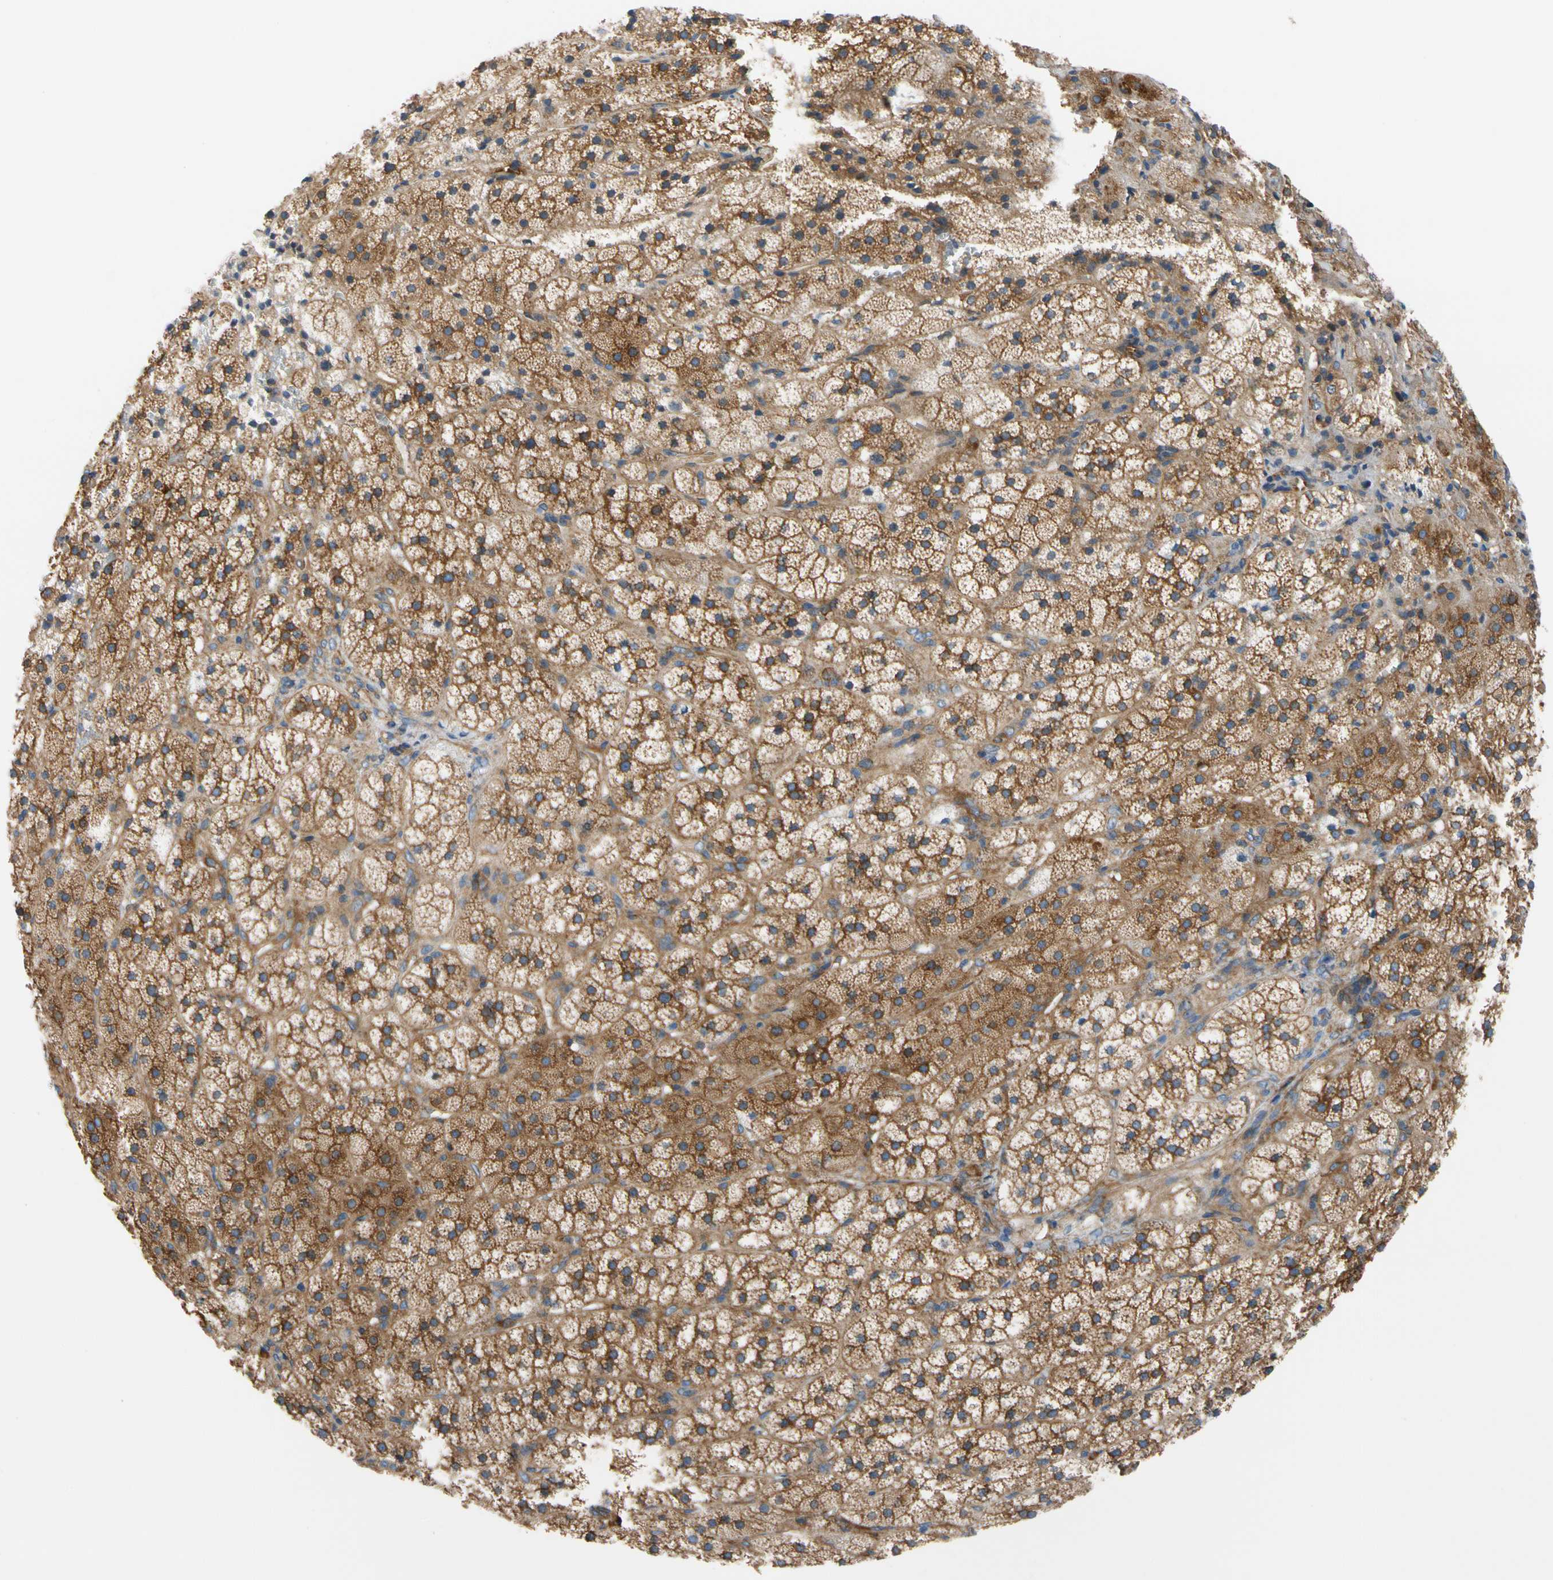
{"staining": {"intensity": "moderate", "quantity": ">75%", "location": "cytoplasmic/membranous"}, "tissue": "adrenal gland", "cell_type": "Glandular cells", "image_type": "normal", "snomed": [{"axis": "morphology", "description": "Normal tissue, NOS"}, {"axis": "topography", "description": "Adrenal gland"}], "caption": "Immunohistochemistry (IHC) of normal adrenal gland displays medium levels of moderate cytoplasmic/membranous expression in approximately >75% of glandular cells.", "gene": "GPHN", "patient": {"sex": "female", "age": 44}}